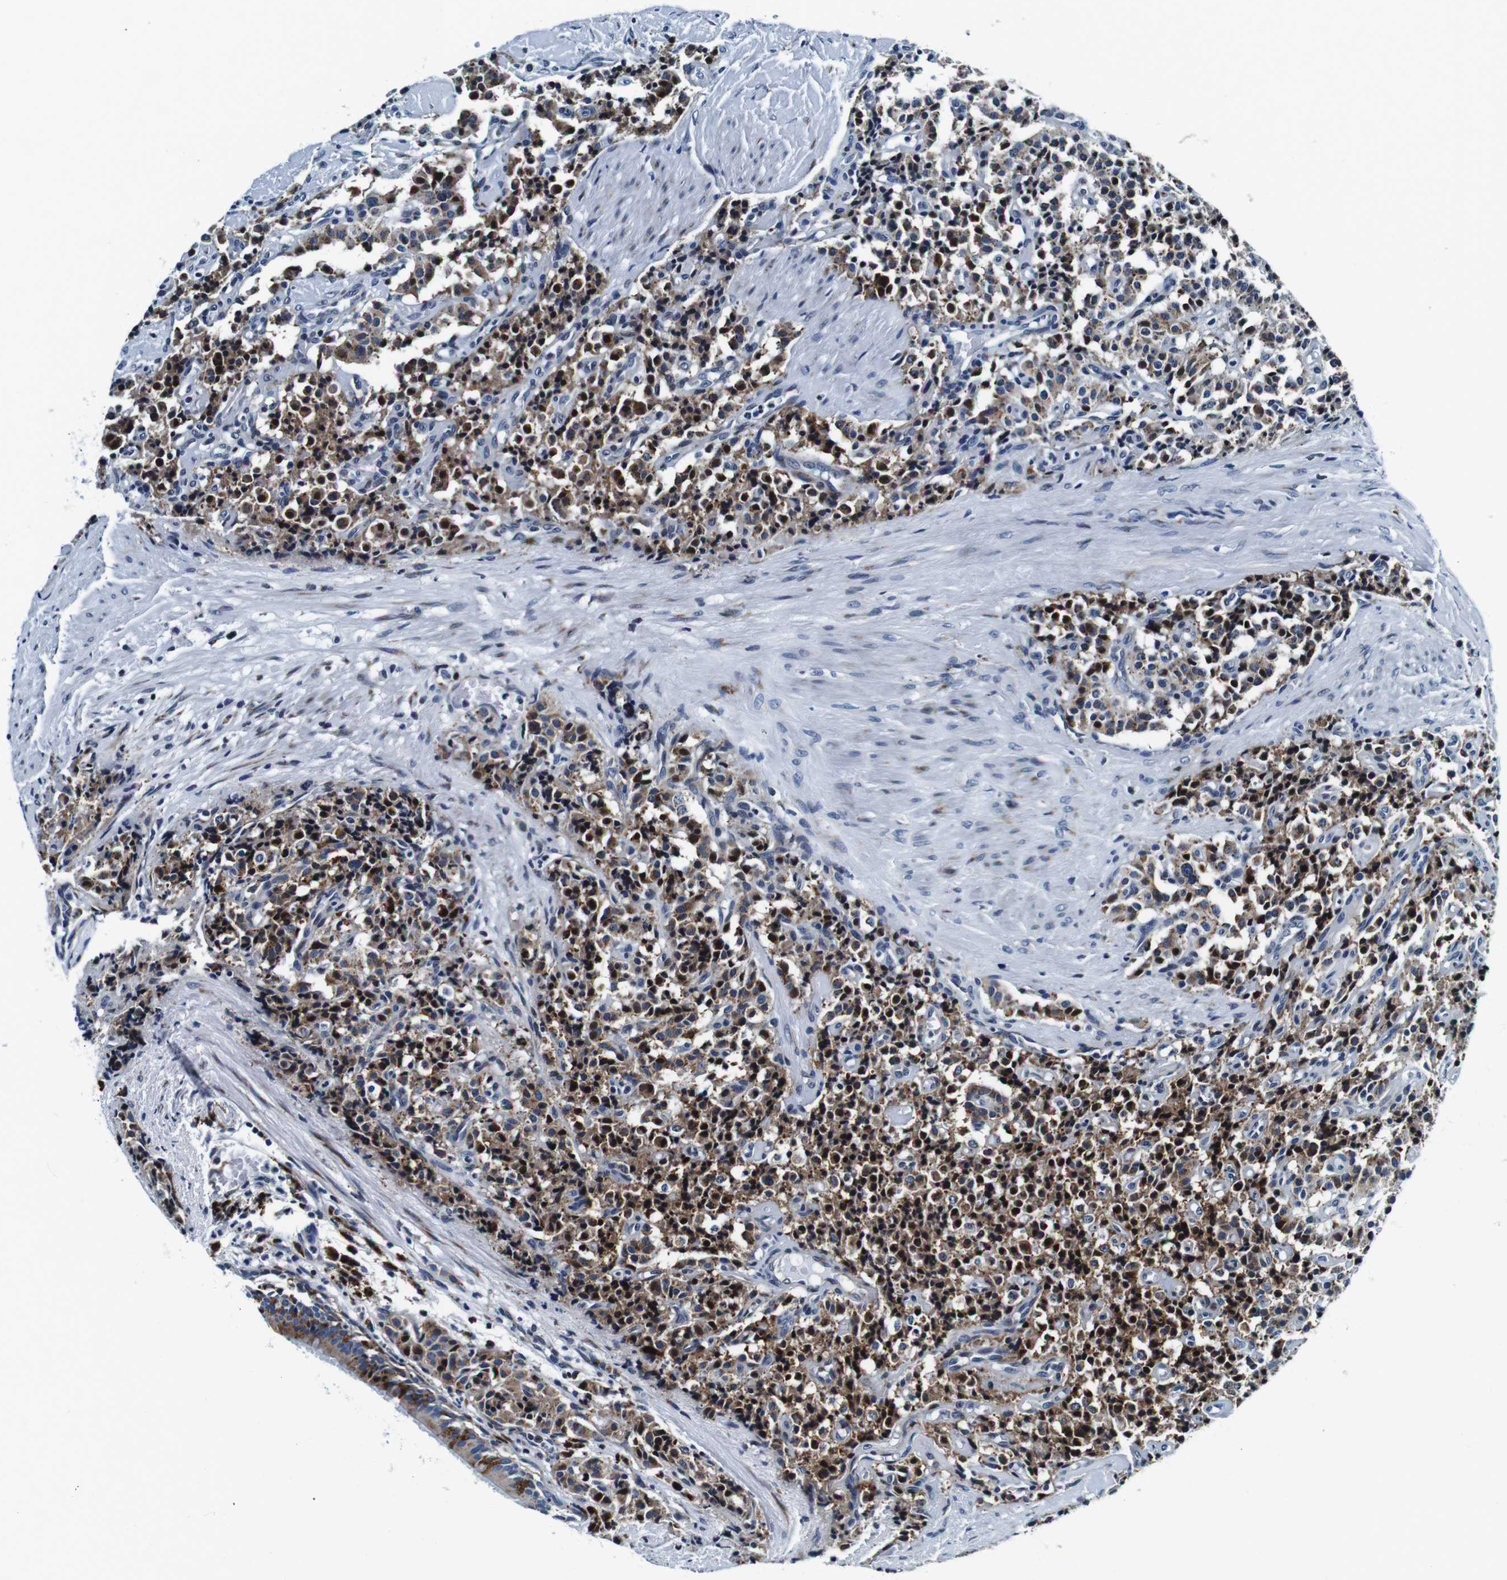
{"staining": {"intensity": "moderate", "quantity": ">75%", "location": "cytoplasmic/membranous"}, "tissue": "carcinoid", "cell_type": "Tumor cells", "image_type": "cancer", "snomed": [{"axis": "morphology", "description": "Carcinoid, malignant, NOS"}, {"axis": "topography", "description": "Lung"}], "caption": "Immunohistochemical staining of malignant carcinoid shows moderate cytoplasmic/membranous protein positivity in approximately >75% of tumor cells.", "gene": "FAR2", "patient": {"sex": "male", "age": 30}}